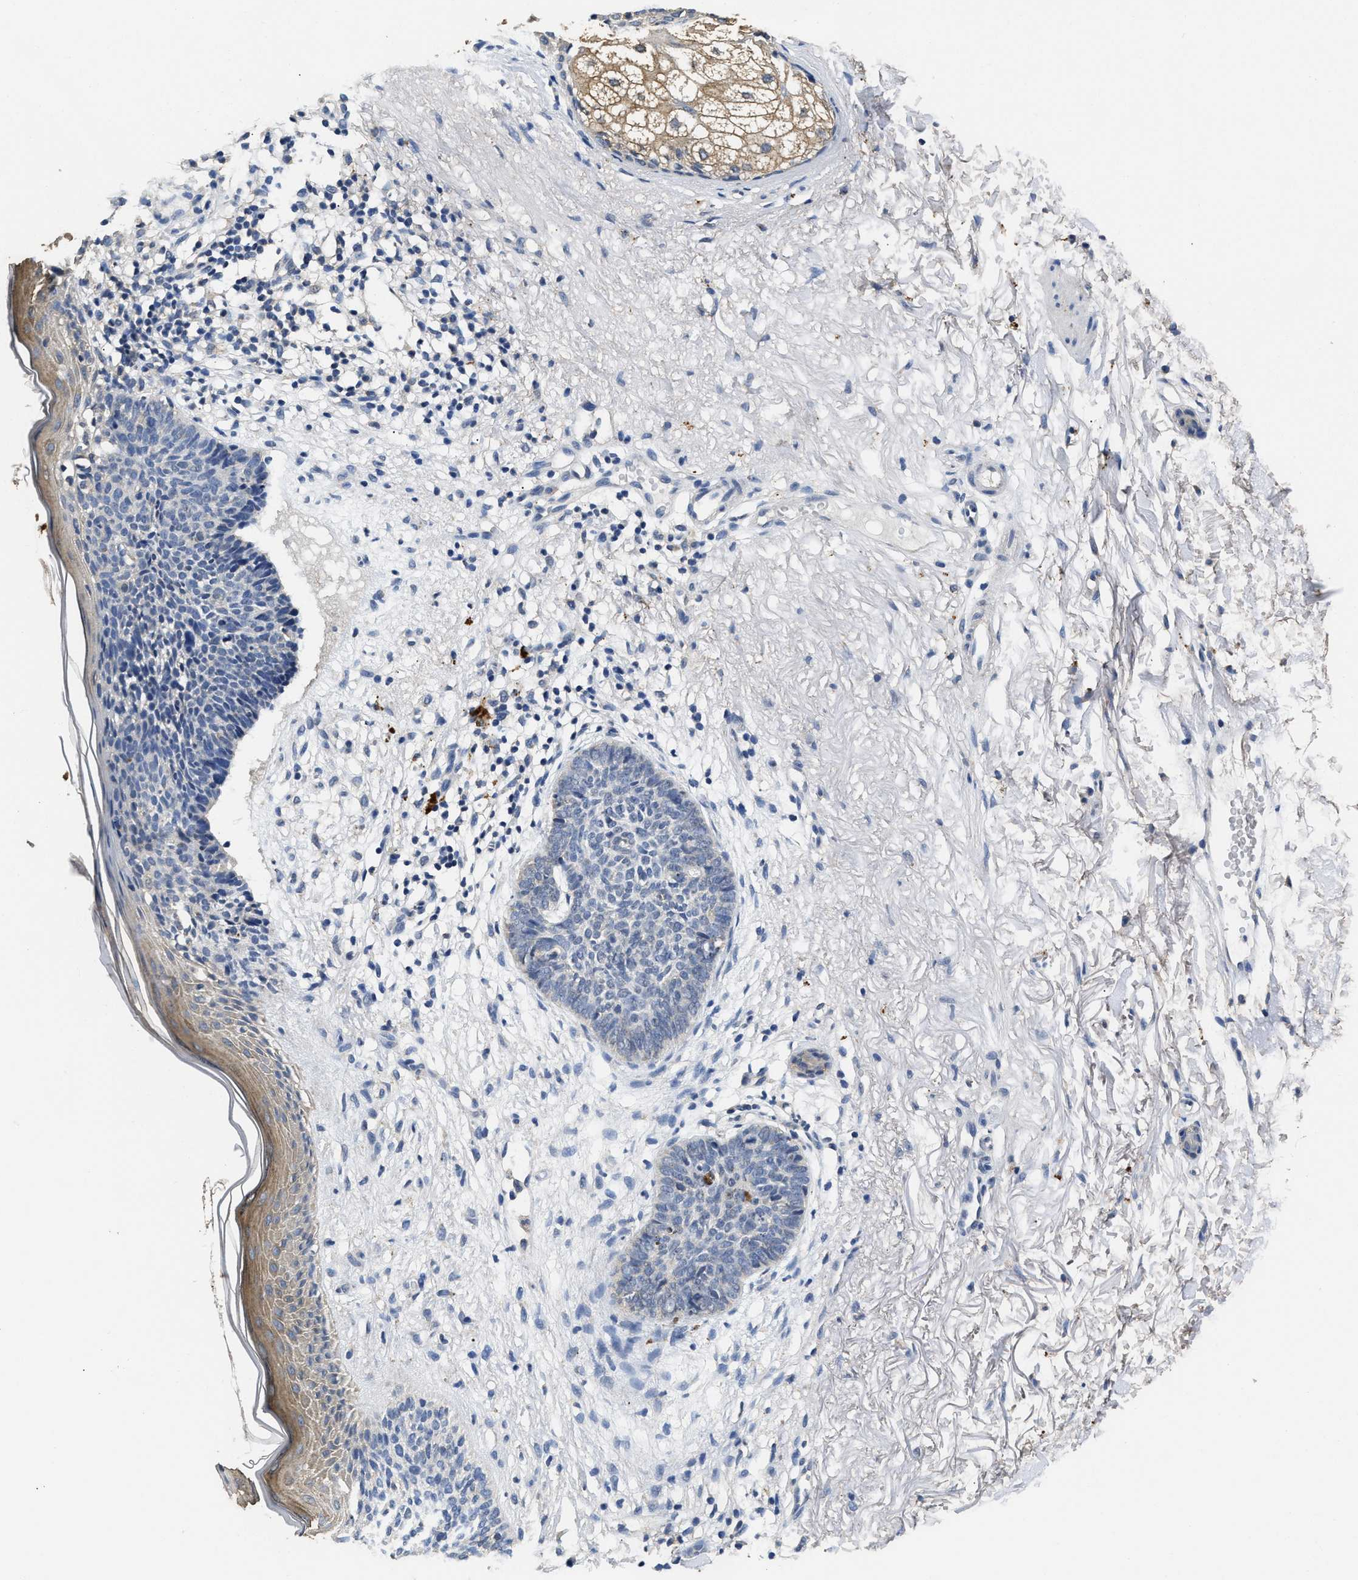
{"staining": {"intensity": "negative", "quantity": "none", "location": "none"}, "tissue": "skin cancer", "cell_type": "Tumor cells", "image_type": "cancer", "snomed": [{"axis": "morphology", "description": "Basal cell carcinoma"}, {"axis": "topography", "description": "Skin"}], "caption": "Tumor cells show no significant protein positivity in basal cell carcinoma (skin).", "gene": "CTNNA1", "patient": {"sex": "female", "age": 70}}